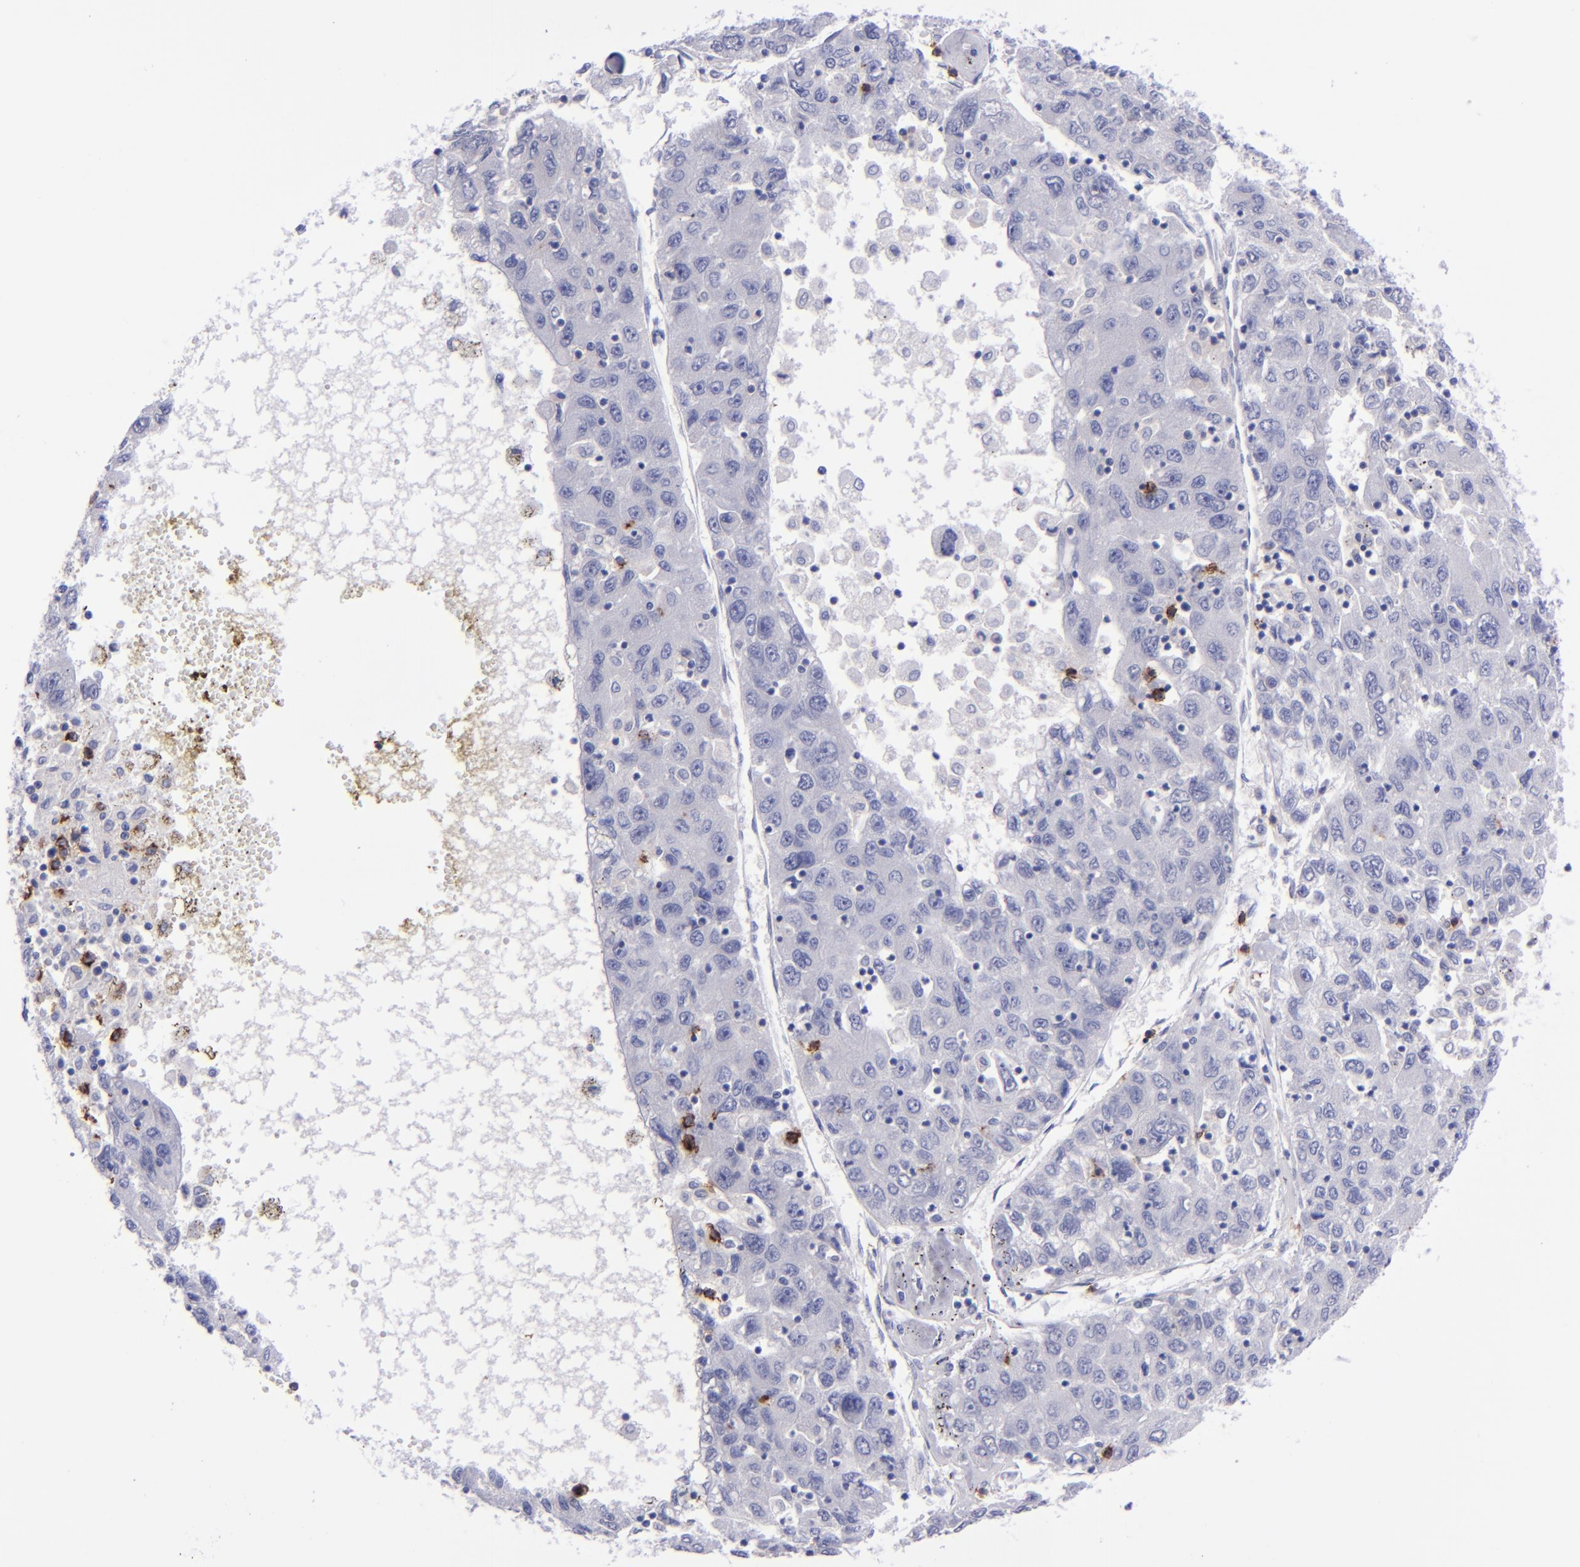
{"staining": {"intensity": "negative", "quantity": "none", "location": "none"}, "tissue": "liver cancer", "cell_type": "Tumor cells", "image_type": "cancer", "snomed": [{"axis": "morphology", "description": "Carcinoma, Hepatocellular, NOS"}, {"axis": "topography", "description": "Liver"}], "caption": "An IHC histopathology image of liver cancer is shown. There is no staining in tumor cells of liver cancer. Nuclei are stained in blue.", "gene": "CD37", "patient": {"sex": "male", "age": 49}}